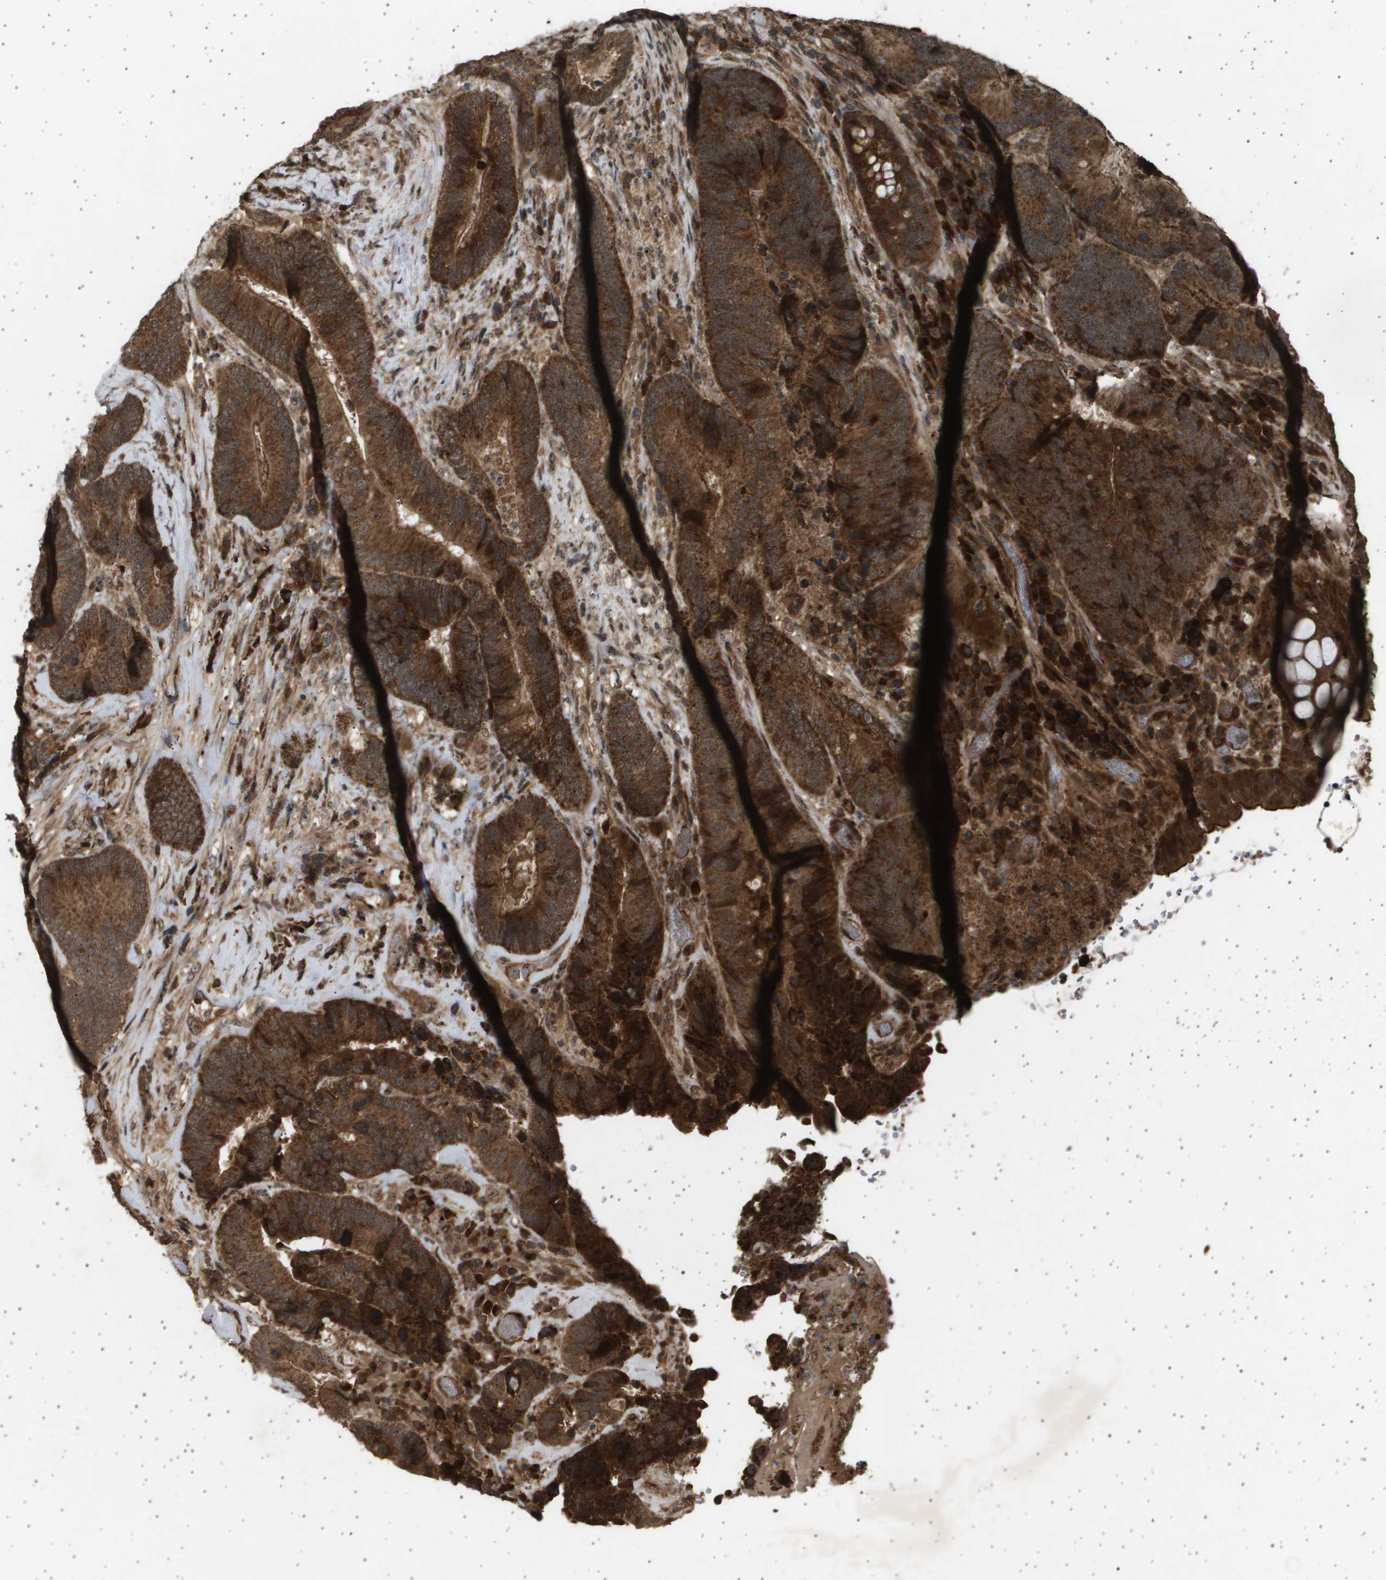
{"staining": {"intensity": "strong", "quantity": ">75%", "location": "cytoplasmic/membranous"}, "tissue": "colorectal cancer", "cell_type": "Tumor cells", "image_type": "cancer", "snomed": [{"axis": "morphology", "description": "Adenocarcinoma, NOS"}, {"axis": "topography", "description": "Rectum"}], "caption": "Tumor cells show strong cytoplasmic/membranous expression in about >75% of cells in adenocarcinoma (colorectal).", "gene": "TNRC6A", "patient": {"sex": "female", "age": 89}}